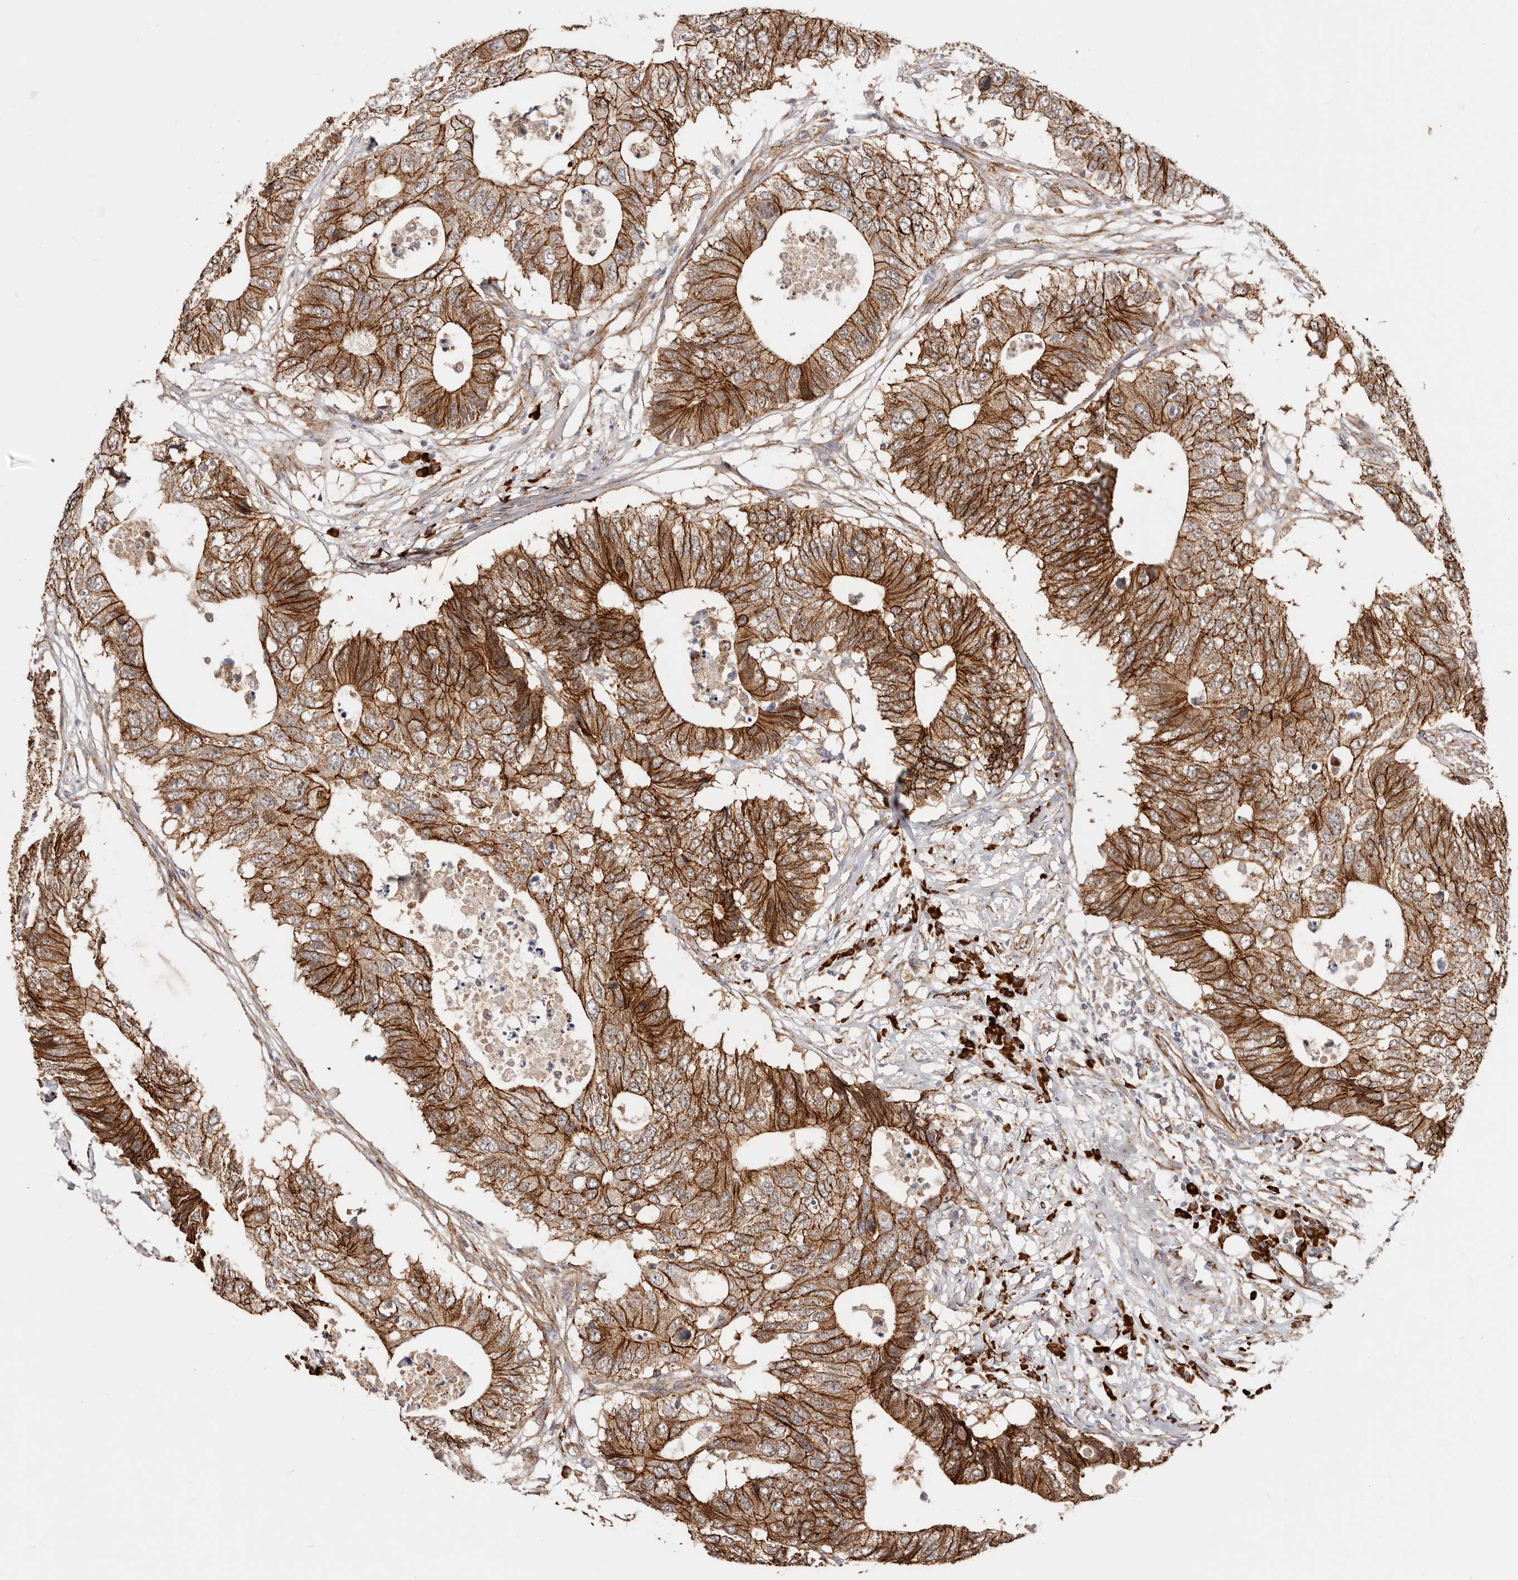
{"staining": {"intensity": "strong", "quantity": ">75%", "location": "cytoplasmic/membranous"}, "tissue": "colorectal cancer", "cell_type": "Tumor cells", "image_type": "cancer", "snomed": [{"axis": "morphology", "description": "Adenocarcinoma, NOS"}, {"axis": "topography", "description": "Colon"}], "caption": "About >75% of tumor cells in human colorectal cancer (adenocarcinoma) exhibit strong cytoplasmic/membranous protein staining as visualized by brown immunohistochemical staining.", "gene": "CTNNB1", "patient": {"sex": "male", "age": 71}}